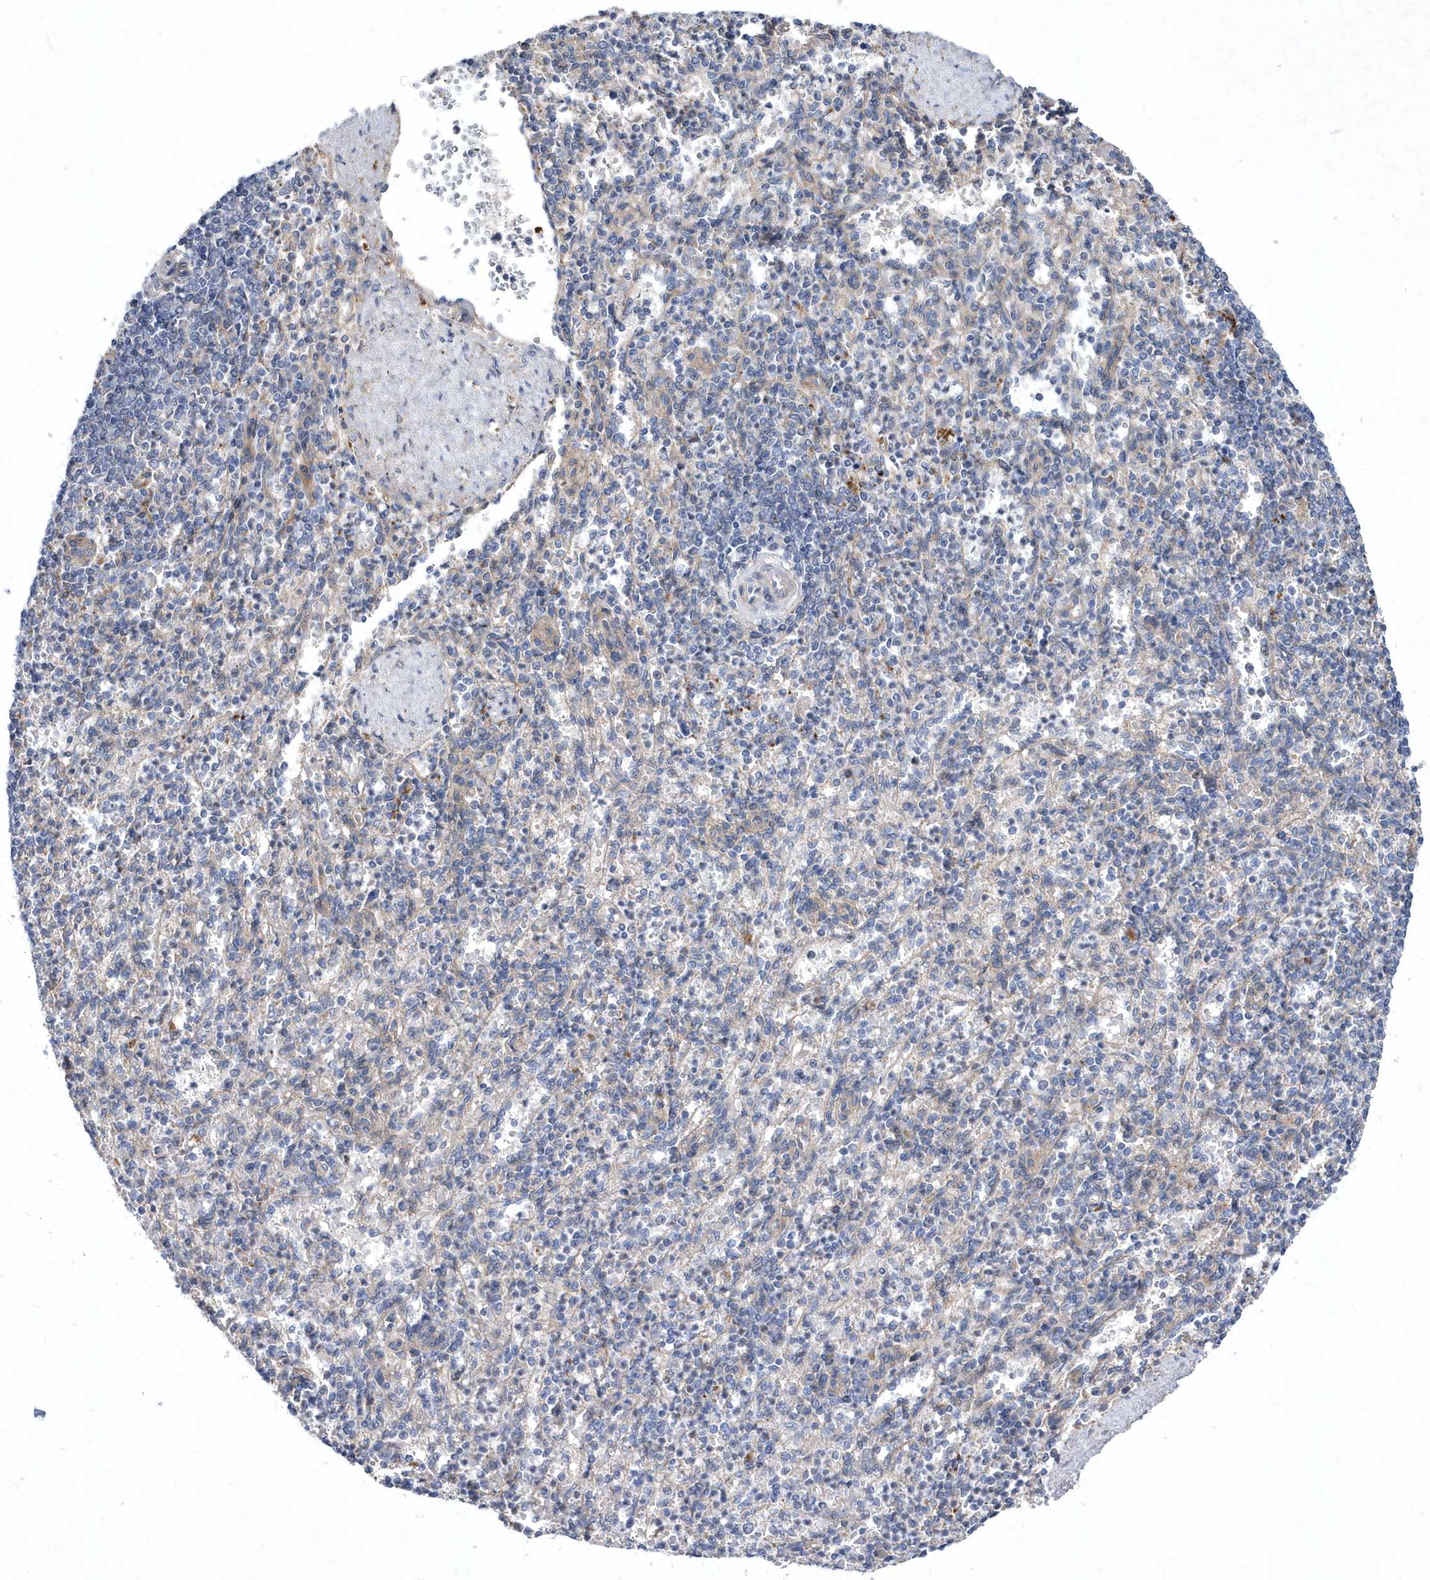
{"staining": {"intensity": "negative", "quantity": "none", "location": "none"}, "tissue": "spleen", "cell_type": "Cells in red pulp", "image_type": "normal", "snomed": [{"axis": "morphology", "description": "Normal tissue, NOS"}, {"axis": "topography", "description": "Spleen"}], "caption": "Cells in red pulp show no significant expression in benign spleen.", "gene": "LONRF2", "patient": {"sex": "female", "age": 74}}